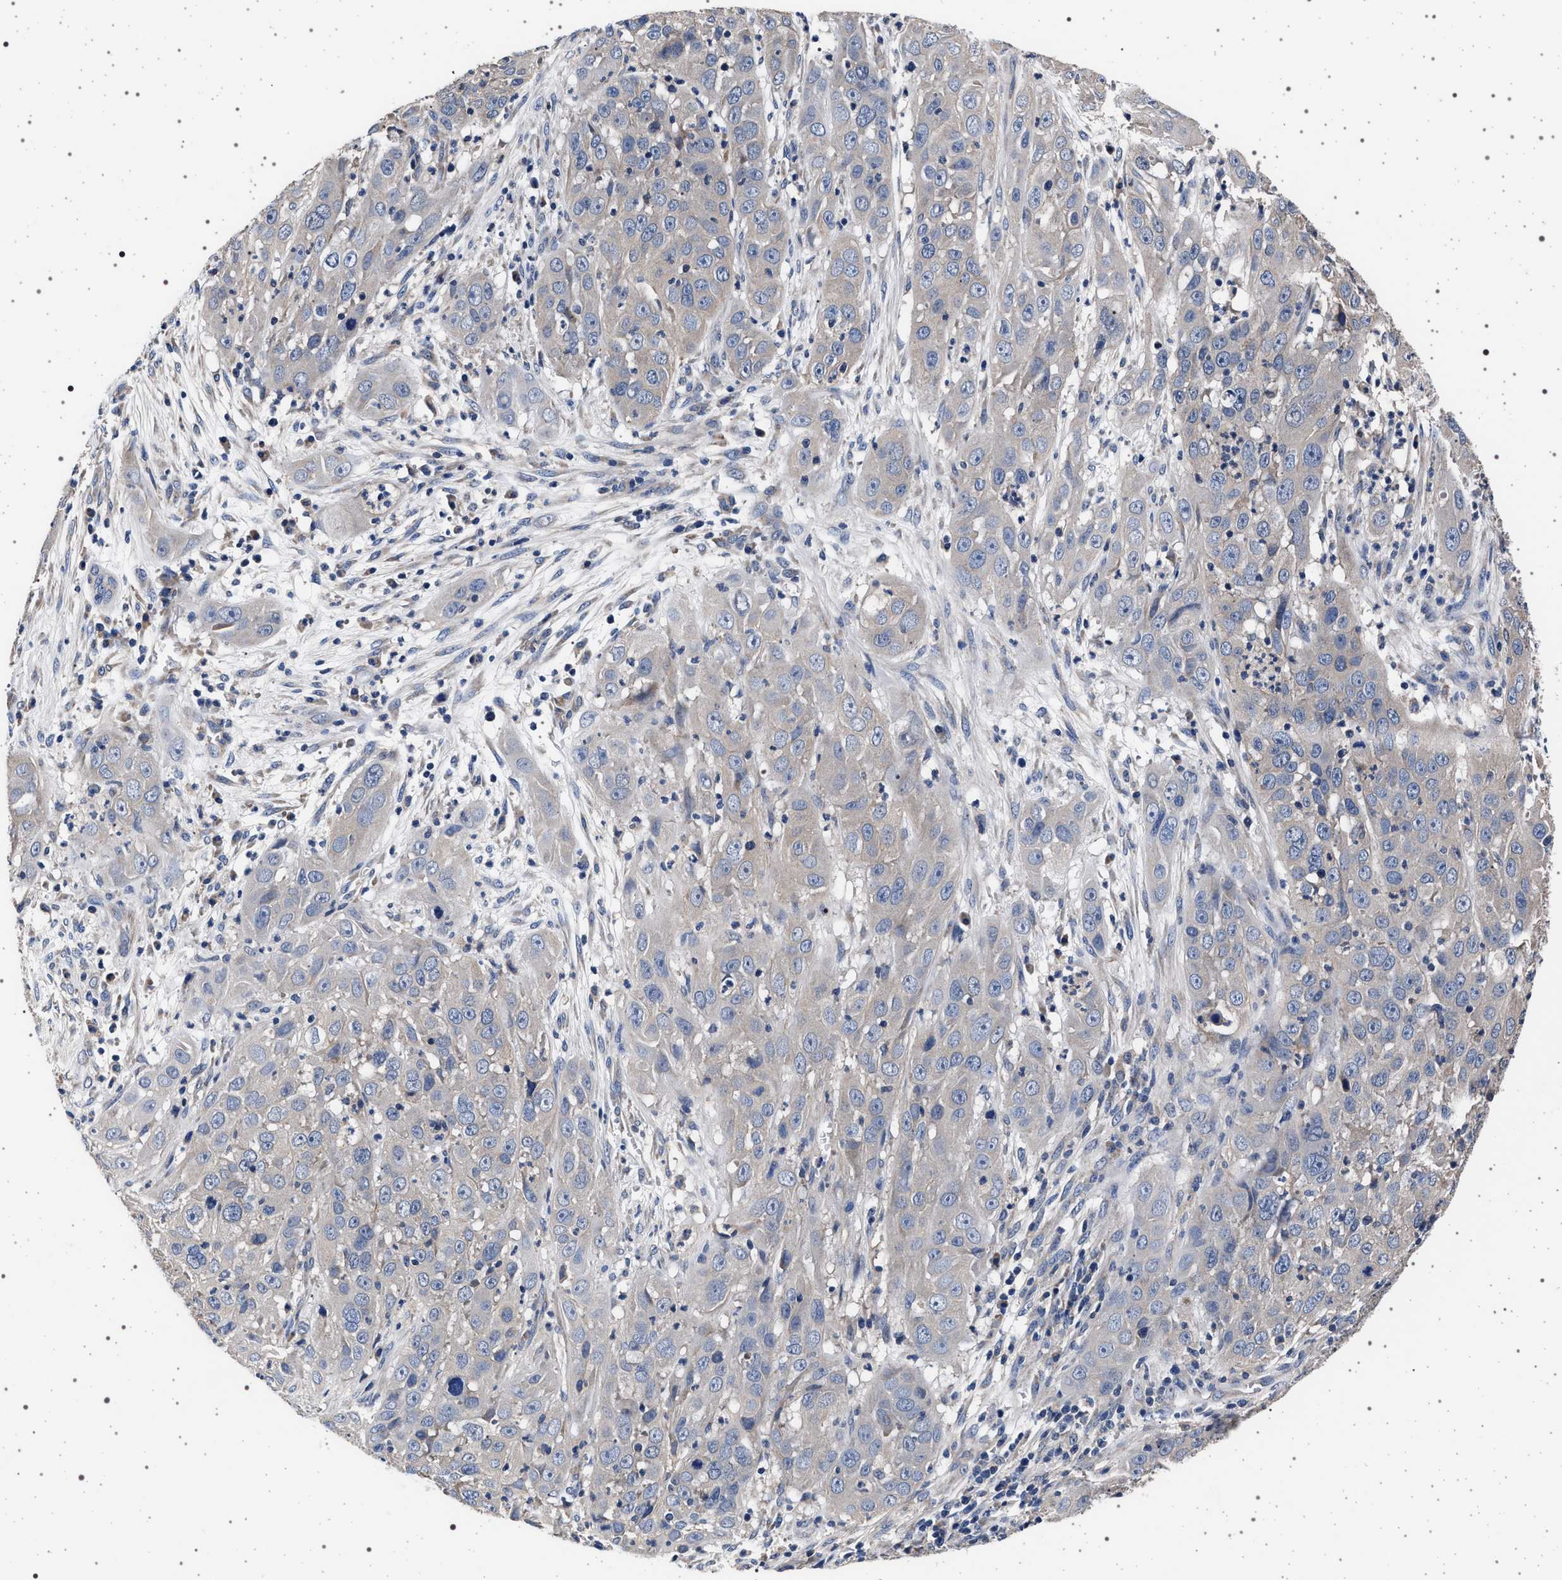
{"staining": {"intensity": "negative", "quantity": "none", "location": "none"}, "tissue": "cervical cancer", "cell_type": "Tumor cells", "image_type": "cancer", "snomed": [{"axis": "morphology", "description": "Squamous cell carcinoma, NOS"}, {"axis": "topography", "description": "Cervix"}], "caption": "The photomicrograph exhibits no significant staining in tumor cells of cervical cancer. The staining is performed using DAB (3,3'-diaminobenzidine) brown chromogen with nuclei counter-stained in using hematoxylin.", "gene": "MAP3K2", "patient": {"sex": "female", "age": 32}}